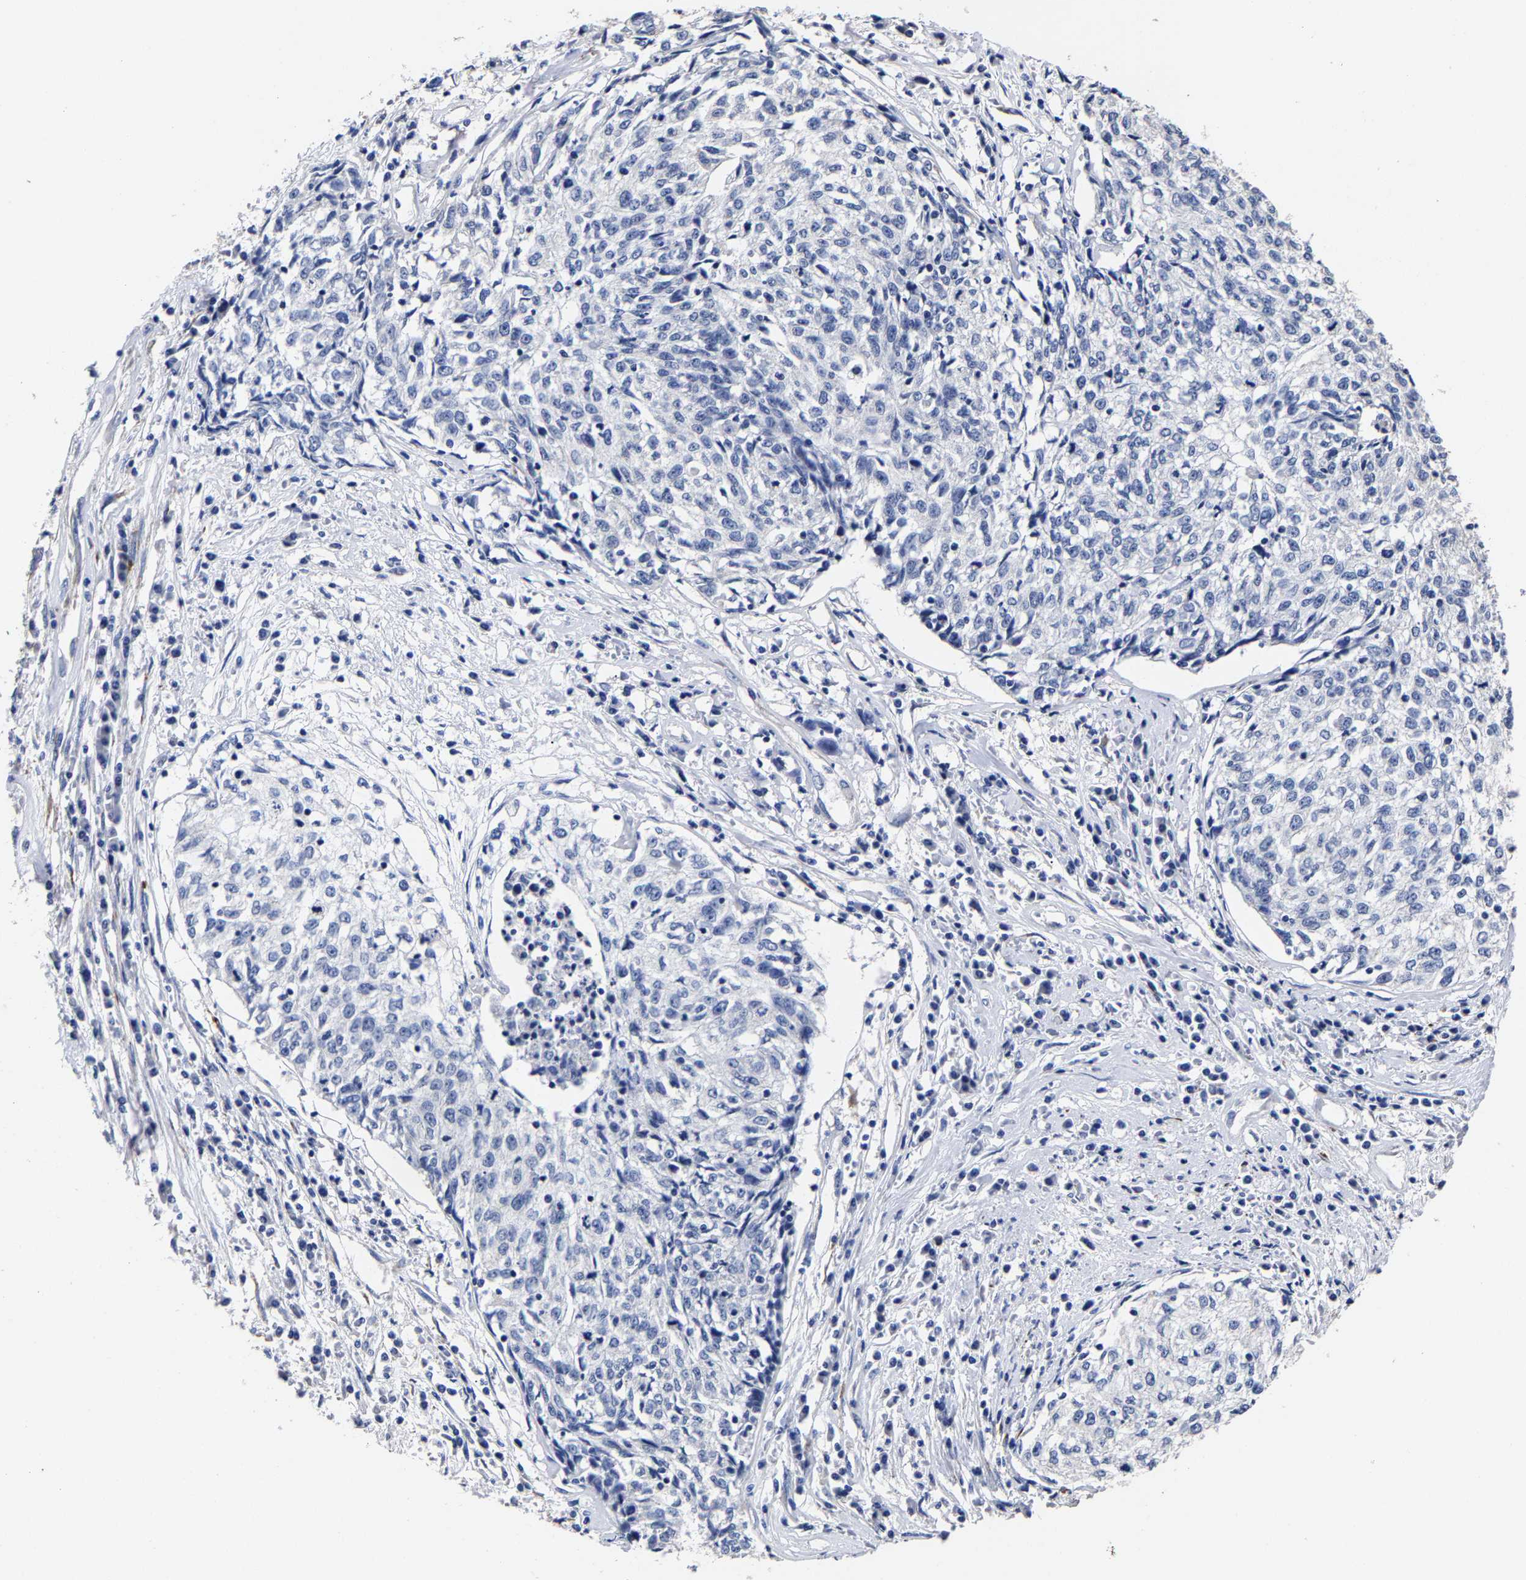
{"staining": {"intensity": "negative", "quantity": "none", "location": "none"}, "tissue": "cervical cancer", "cell_type": "Tumor cells", "image_type": "cancer", "snomed": [{"axis": "morphology", "description": "Squamous cell carcinoma, NOS"}, {"axis": "topography", "description": "Cervix"}], "caption": "Immunohistochemical staining of cervical cancer displays no significant staining in tumor cells.", "gene": "AASS", "patient": {"sex": "female", "age": 57}}